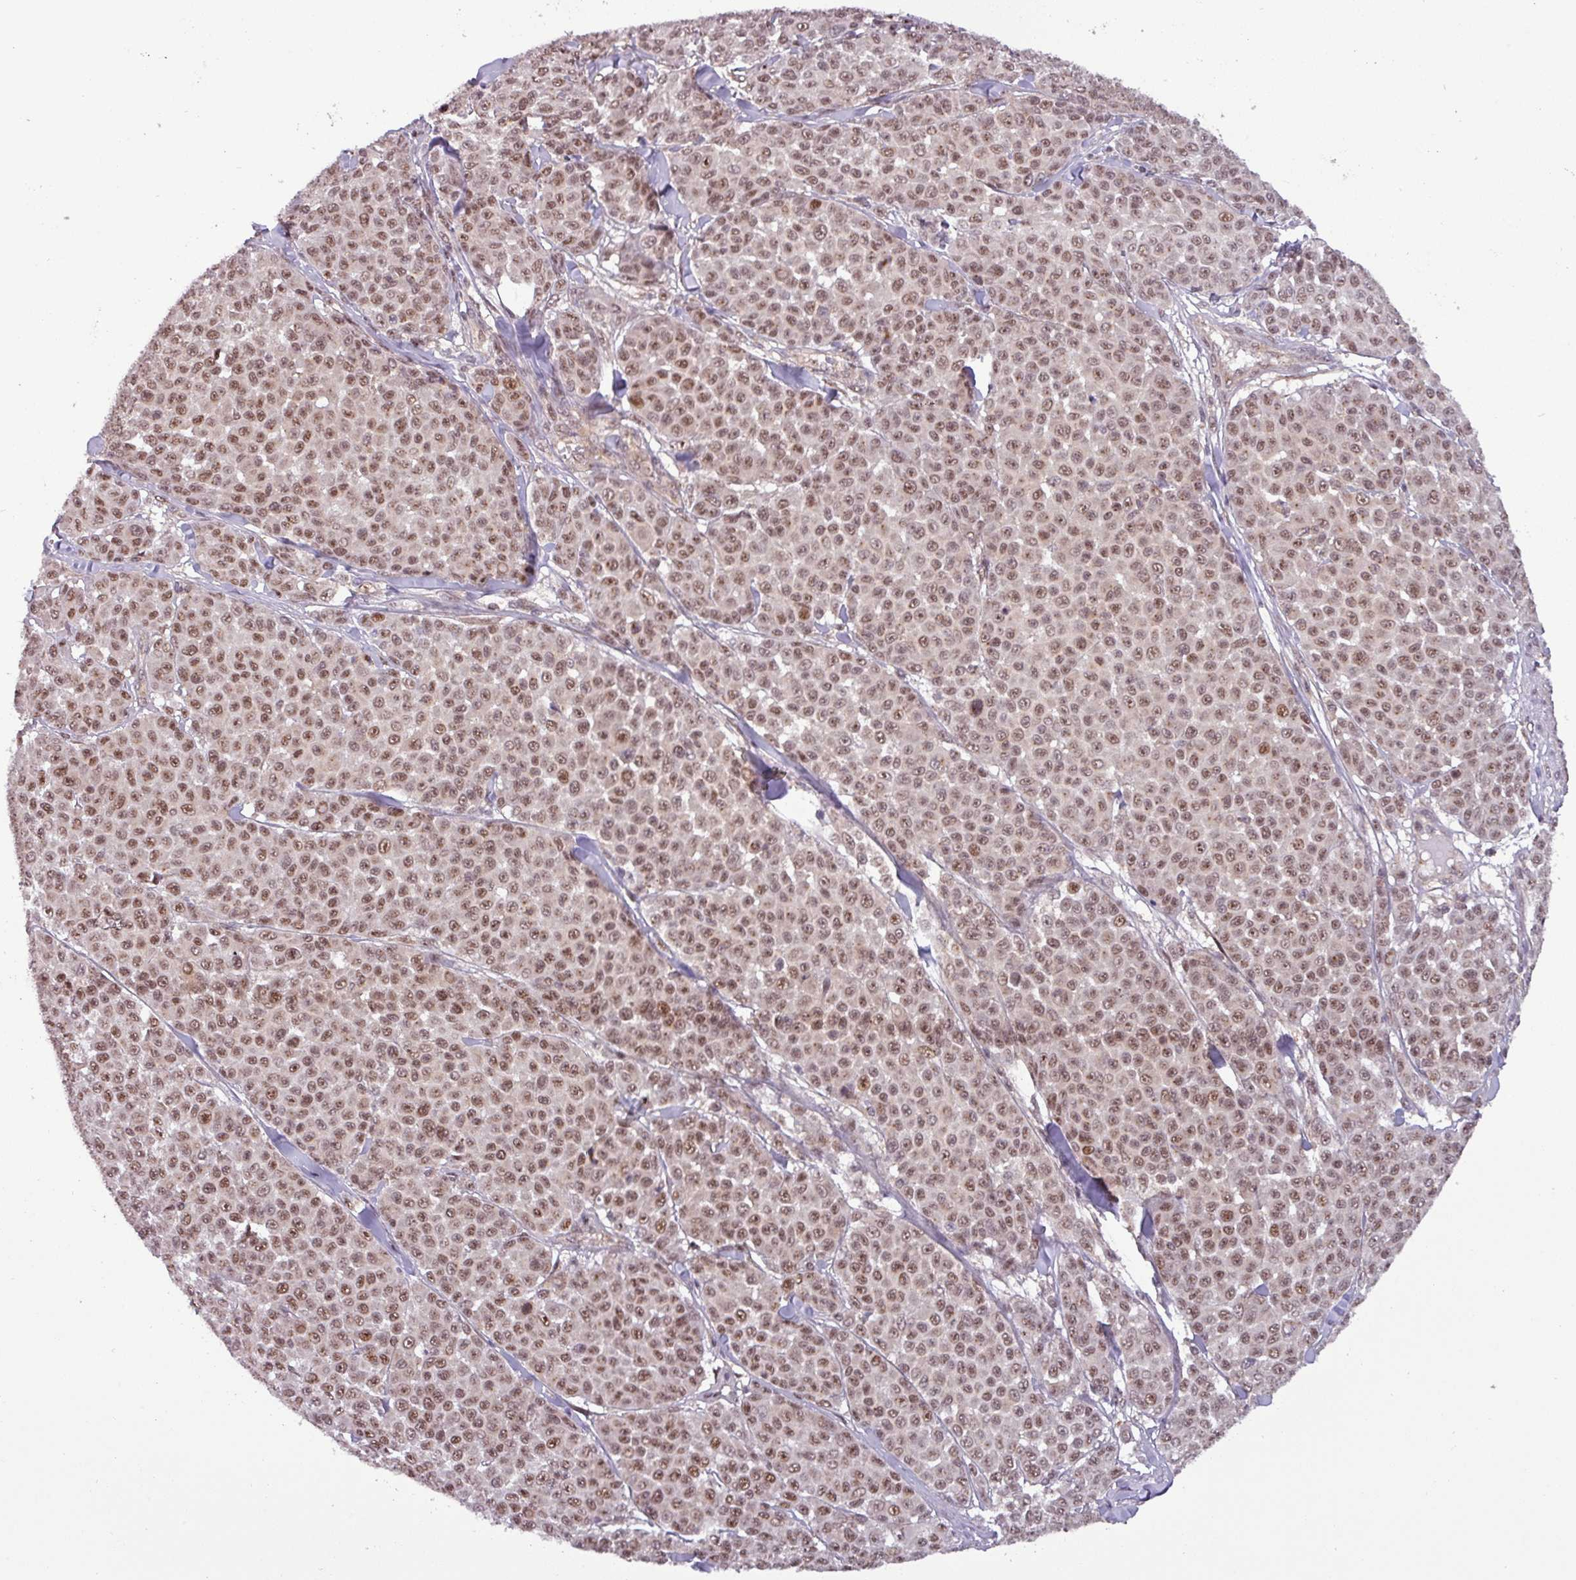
{"staining": {"intensity": "moderate", "quantity": ">75%", "location": "nuclear"}, "tissue": "melanoma", "cell_type": "Tumor cells", "image_type": "cancer", "snomed": [{"axis": "morphology", "description": "Malignant melanoma, NOS"}, {"axis": "topography", "description": "Skin"}], "caption": "The immunohistochemical stain labels moderate nuclear staining in tumor cells of melanoma tissue. (brown staining indicates protein expression, while blue staining denotes nuclei).", "gene": "NPFFR1", "patient": {"sex": "male", "age": 46}}